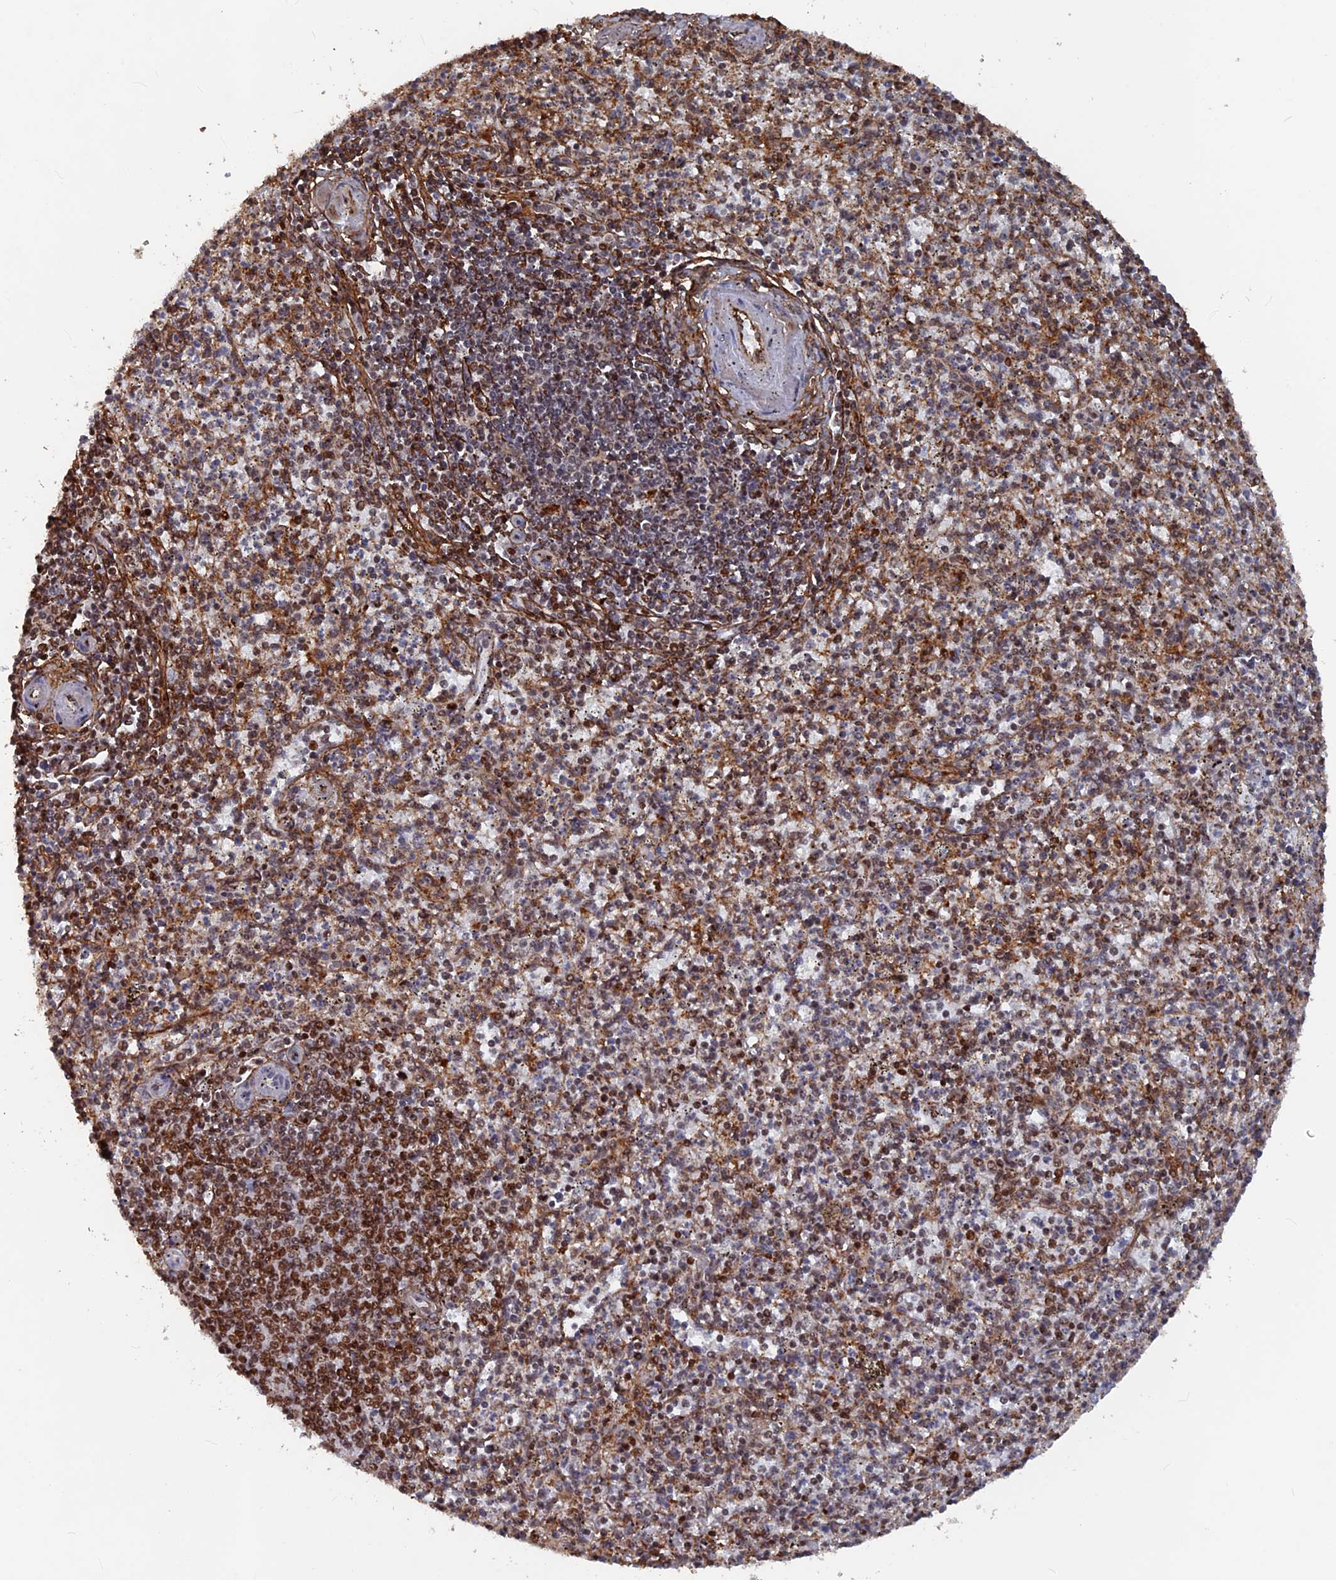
{"staining": {"intensity": "strong", "quantity": "25%-75%", "location": "cytoplasmic/membranous,nuclear"}, "tissue": "spleen", "cell_type": "Cells in red pulp", "image_type": "normal", "snomed": [{"axis": "morphology", "description": "Normal tissue, NOS"}, {"axis": "topography", "description": "Spleen"}], "caption": "A brown stain shows strong cytoplasmic/membranous,nuclear expression of a protein in cells in red pulp of unremarkable spleen.", "gene": "SH3D21", "patient": {"sex": "male", "age": 72}}